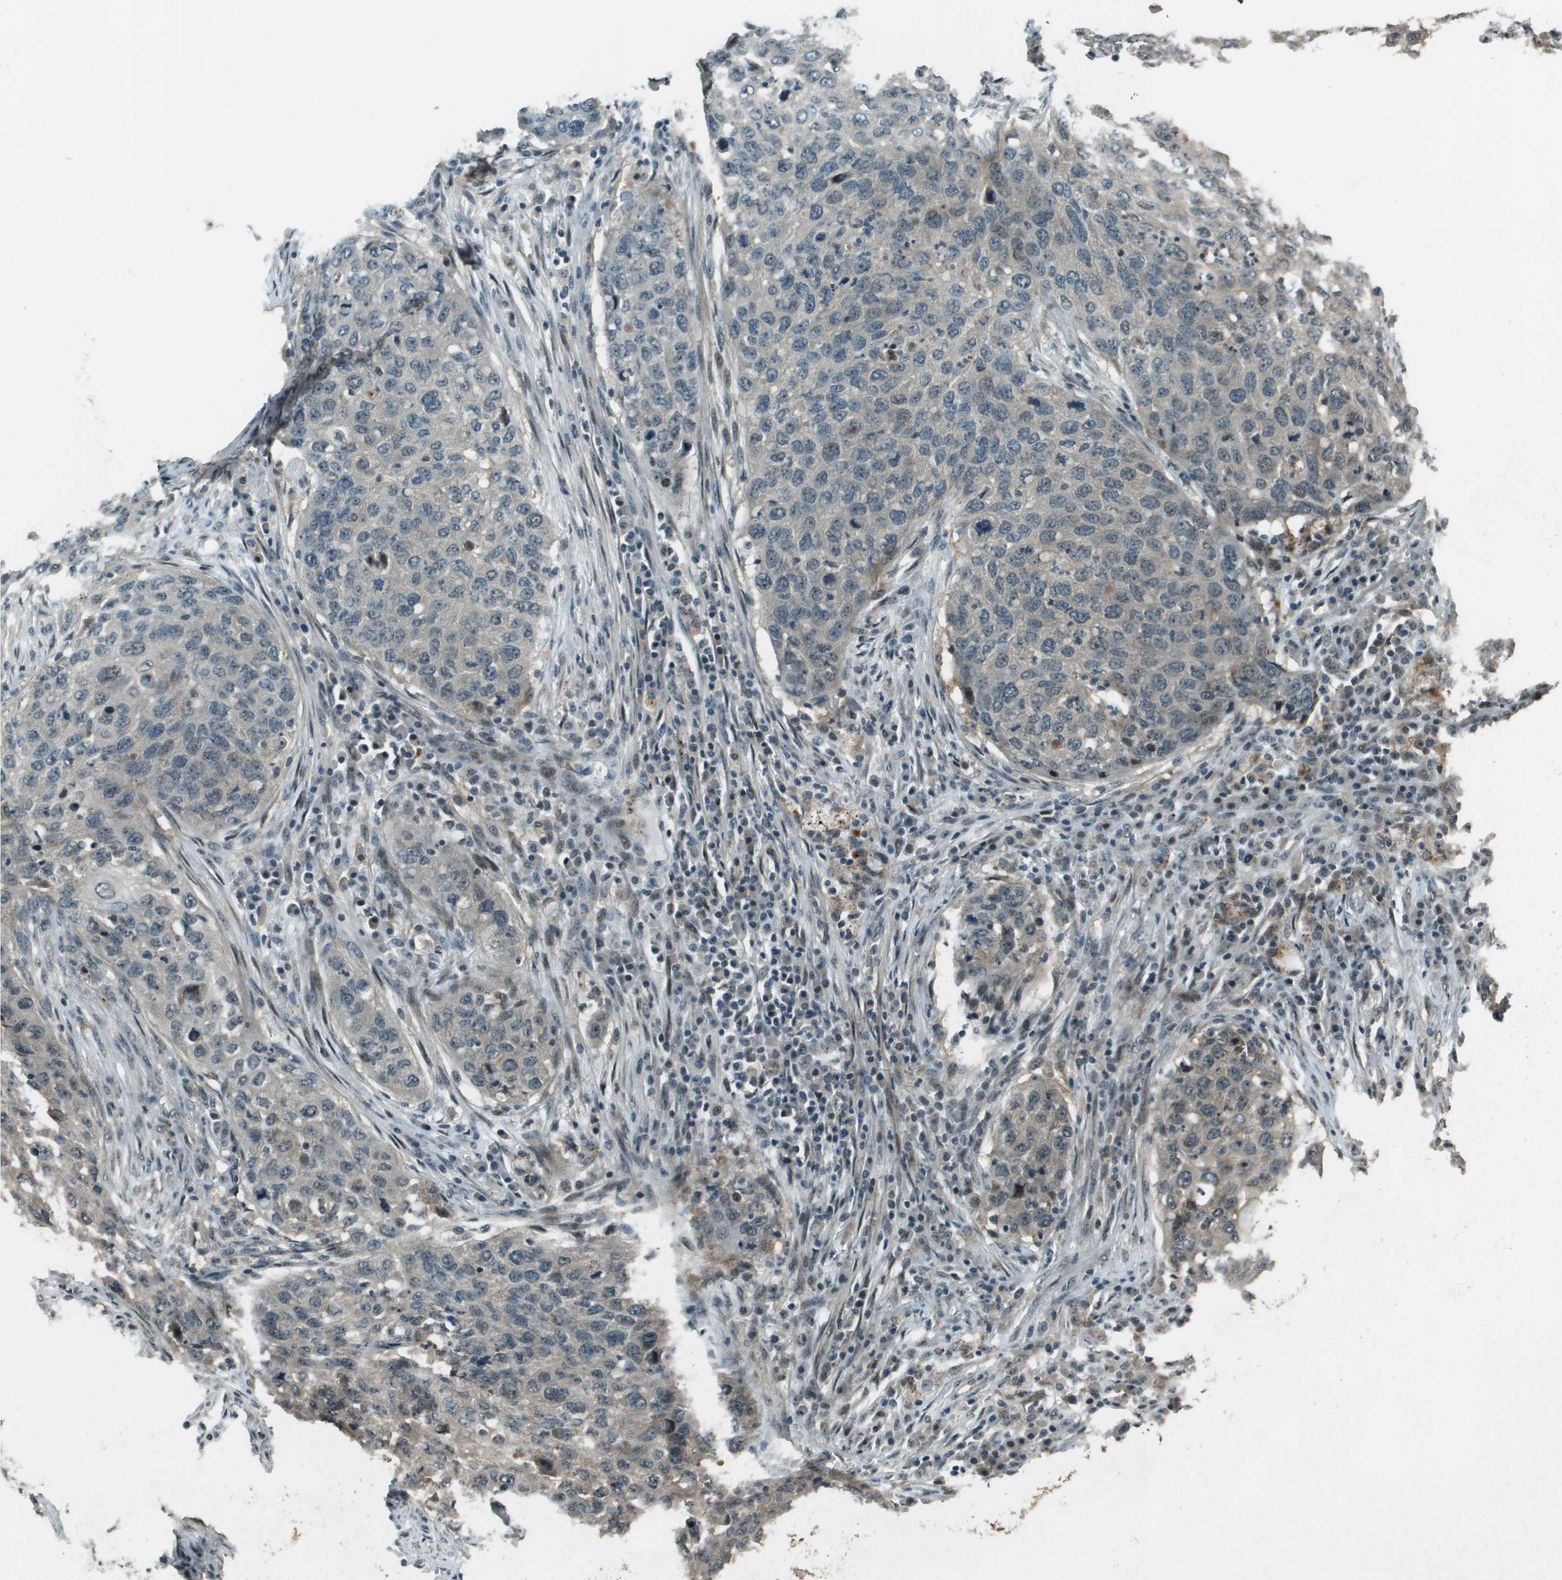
{"staining": {"intensity": "negative", "quantity": "none", "location": "none"}, "tissue": "lung cancer", "cell_type": "Tumor cells", "image_type": "cancer", "snomed": [{"axis": "morphology", "description": "Squamous cell carcinoma, NOS"}, {"axis": "topography", "description": "Lung"}], "caption": "Lung squamous cell carcinoma was stained to show a protein in brown. There is no significant expression in tumor cells. (Brightfield microscopy of DAB immunohistochemistry at high magnification).", "gene": "SDC3", "patient": {"sex": "female", "age": 63}}